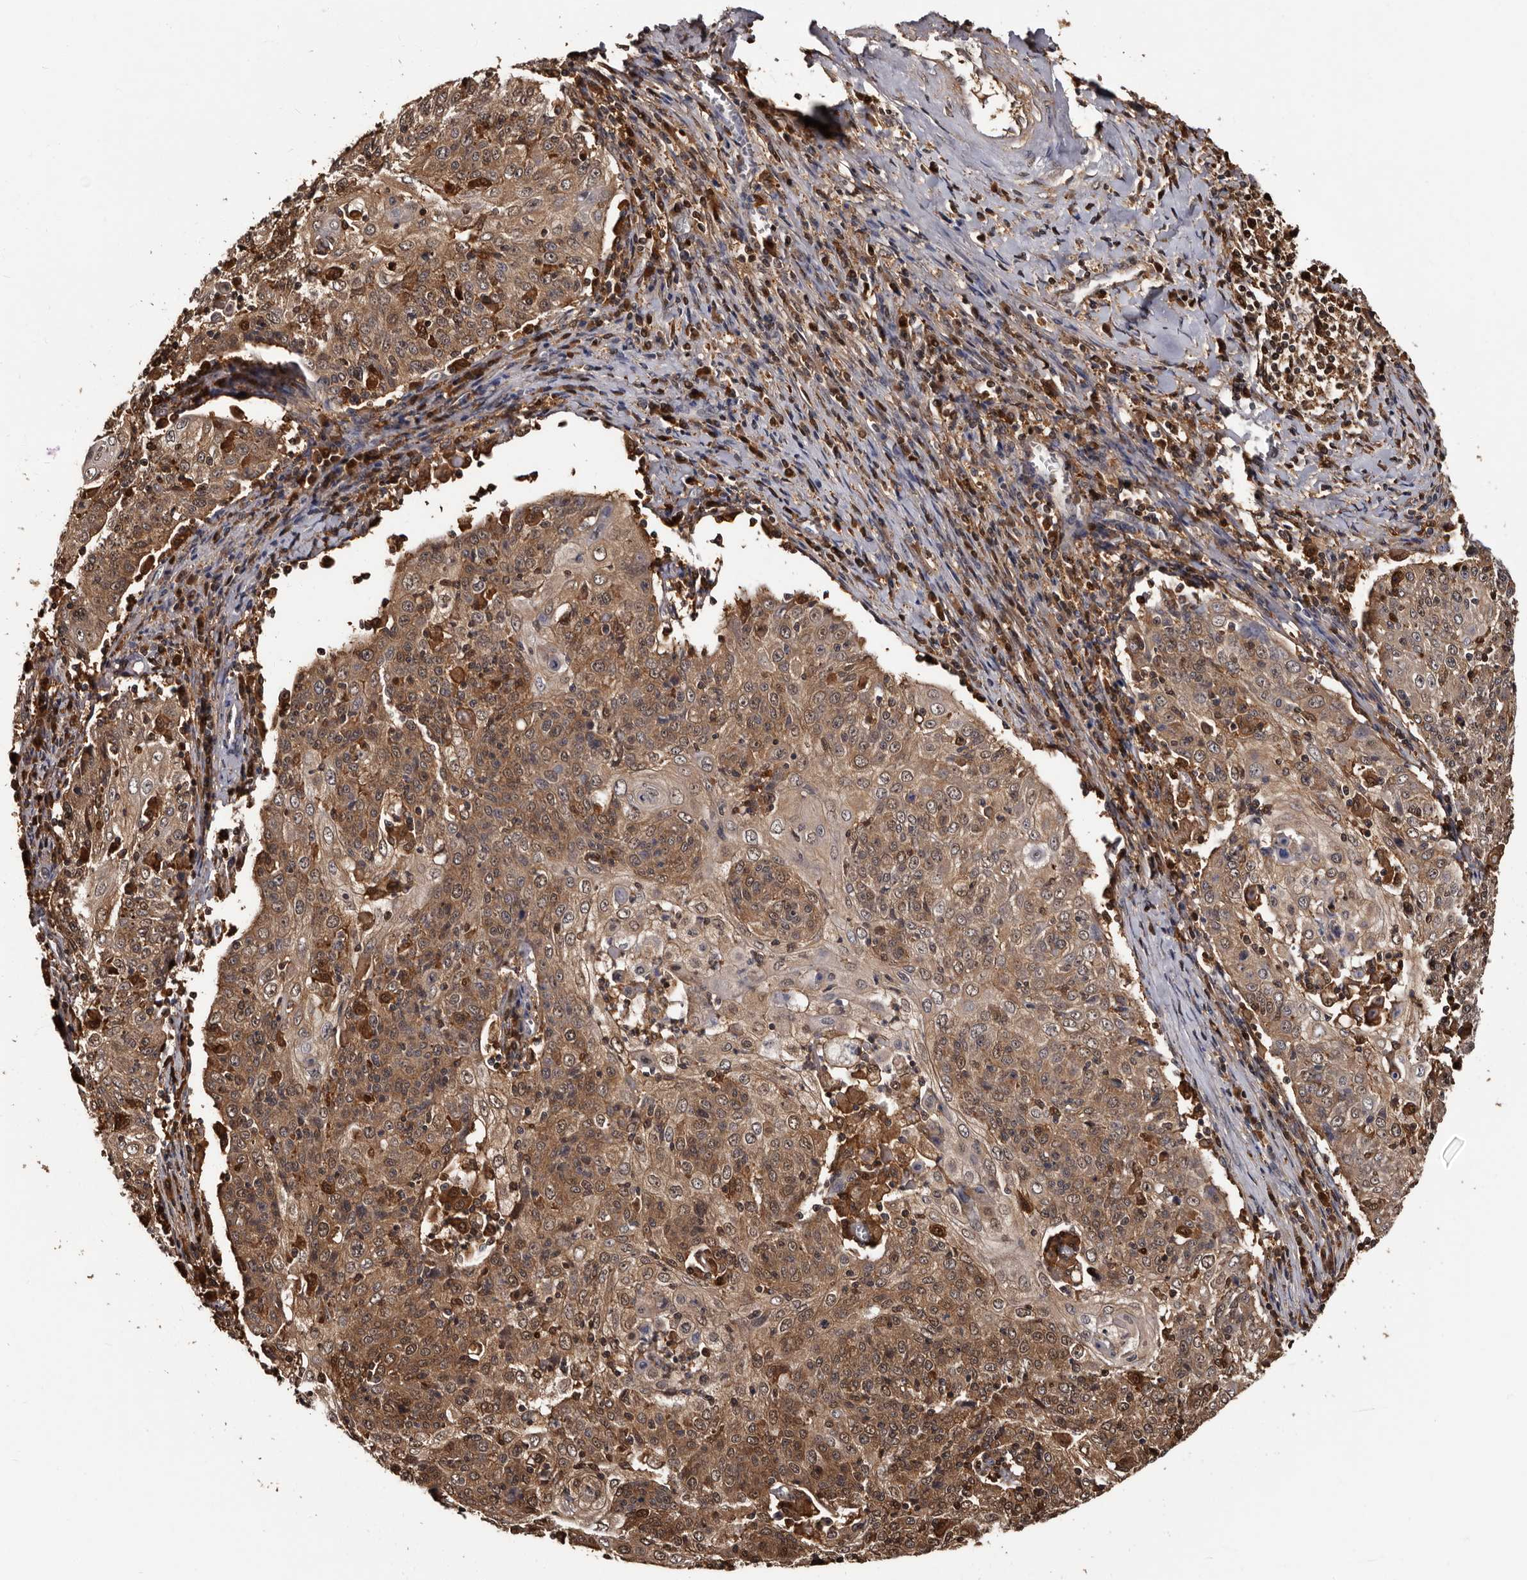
{"staining": {"intensity": "moderate", "quantity": ">75%", "location": "cytoplasmic/membranous"}, "tissue": "cervical cancer", "cell_type": "Tumor cells", "image_type": "cancer", "snomed": [{"axis": "morphology", "description": "Squamous cell carcinoma, NOS"}, {"axis": "topography", "description": "Cervix"}], "caption": "Cervical squamous cell carcinoma stained with a brown dye reveals moderate cytoplasmic/membranous positive positivity in approximately >75% of tumor cells.", "gene": "DNPH1", "patient": {"sex": "female", "age": 48}}